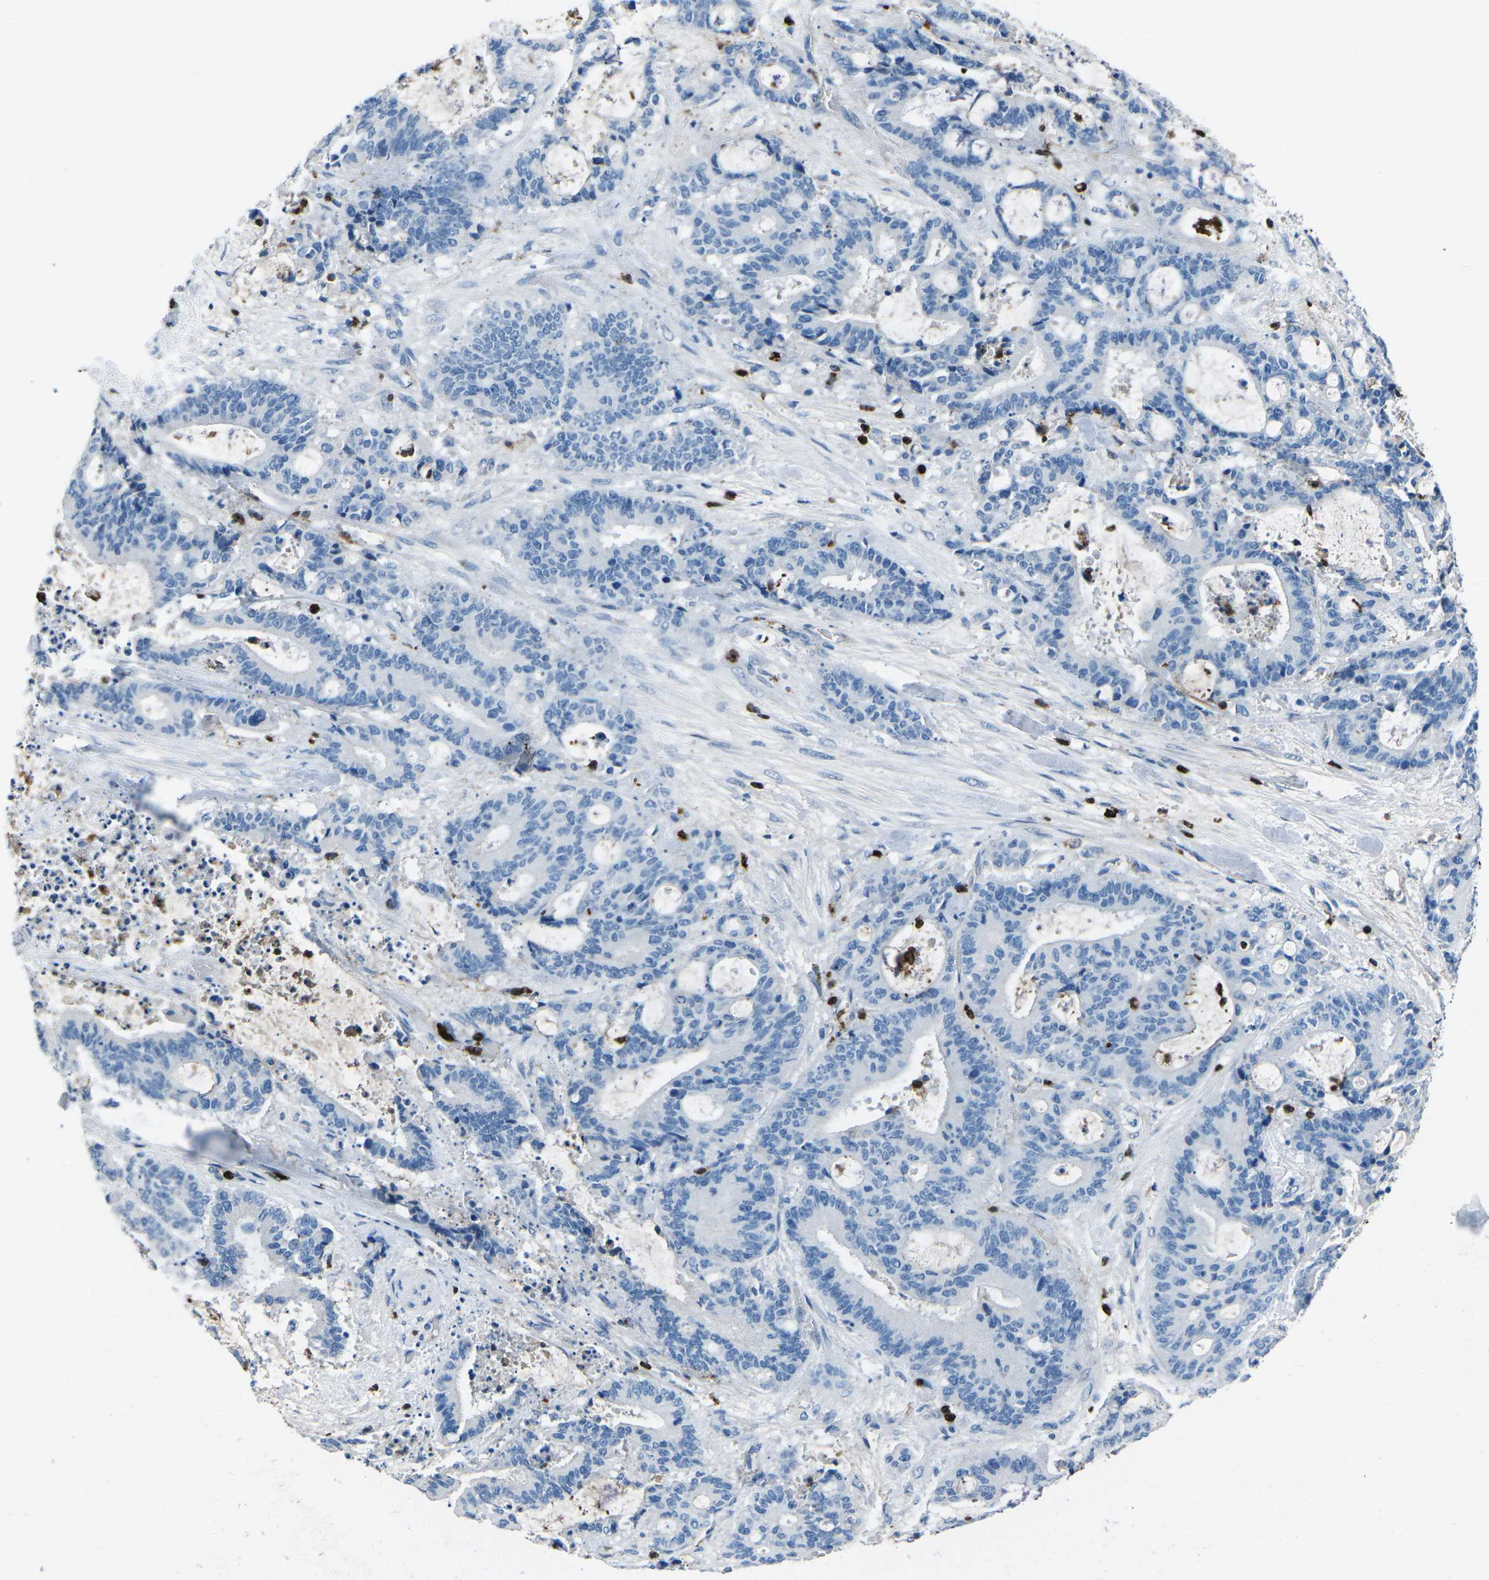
{"staining": {"intensity": "negative", "quantity": "none", "location": "none"}, "tissue": "liver cancer", "cell_type": "Tumor cells", "image_type": "cancer", "snomed": [{"axis": "morphology", "description": "Normal tissue, NOS"}, {"axis": "morphology", "description": "Cholangiocarcinoma"}, {"axis": "topography", "description": "Liver"}, {"axis": "topography", "description": "Peripheral nerve tissue"}], "caption": "This is an IHC image of human liver cancer (cholangiocarcinoma). There is no staining in tumor cells.", "gene": "FCN1", "patient": {"sex": "female", "age": 73}}